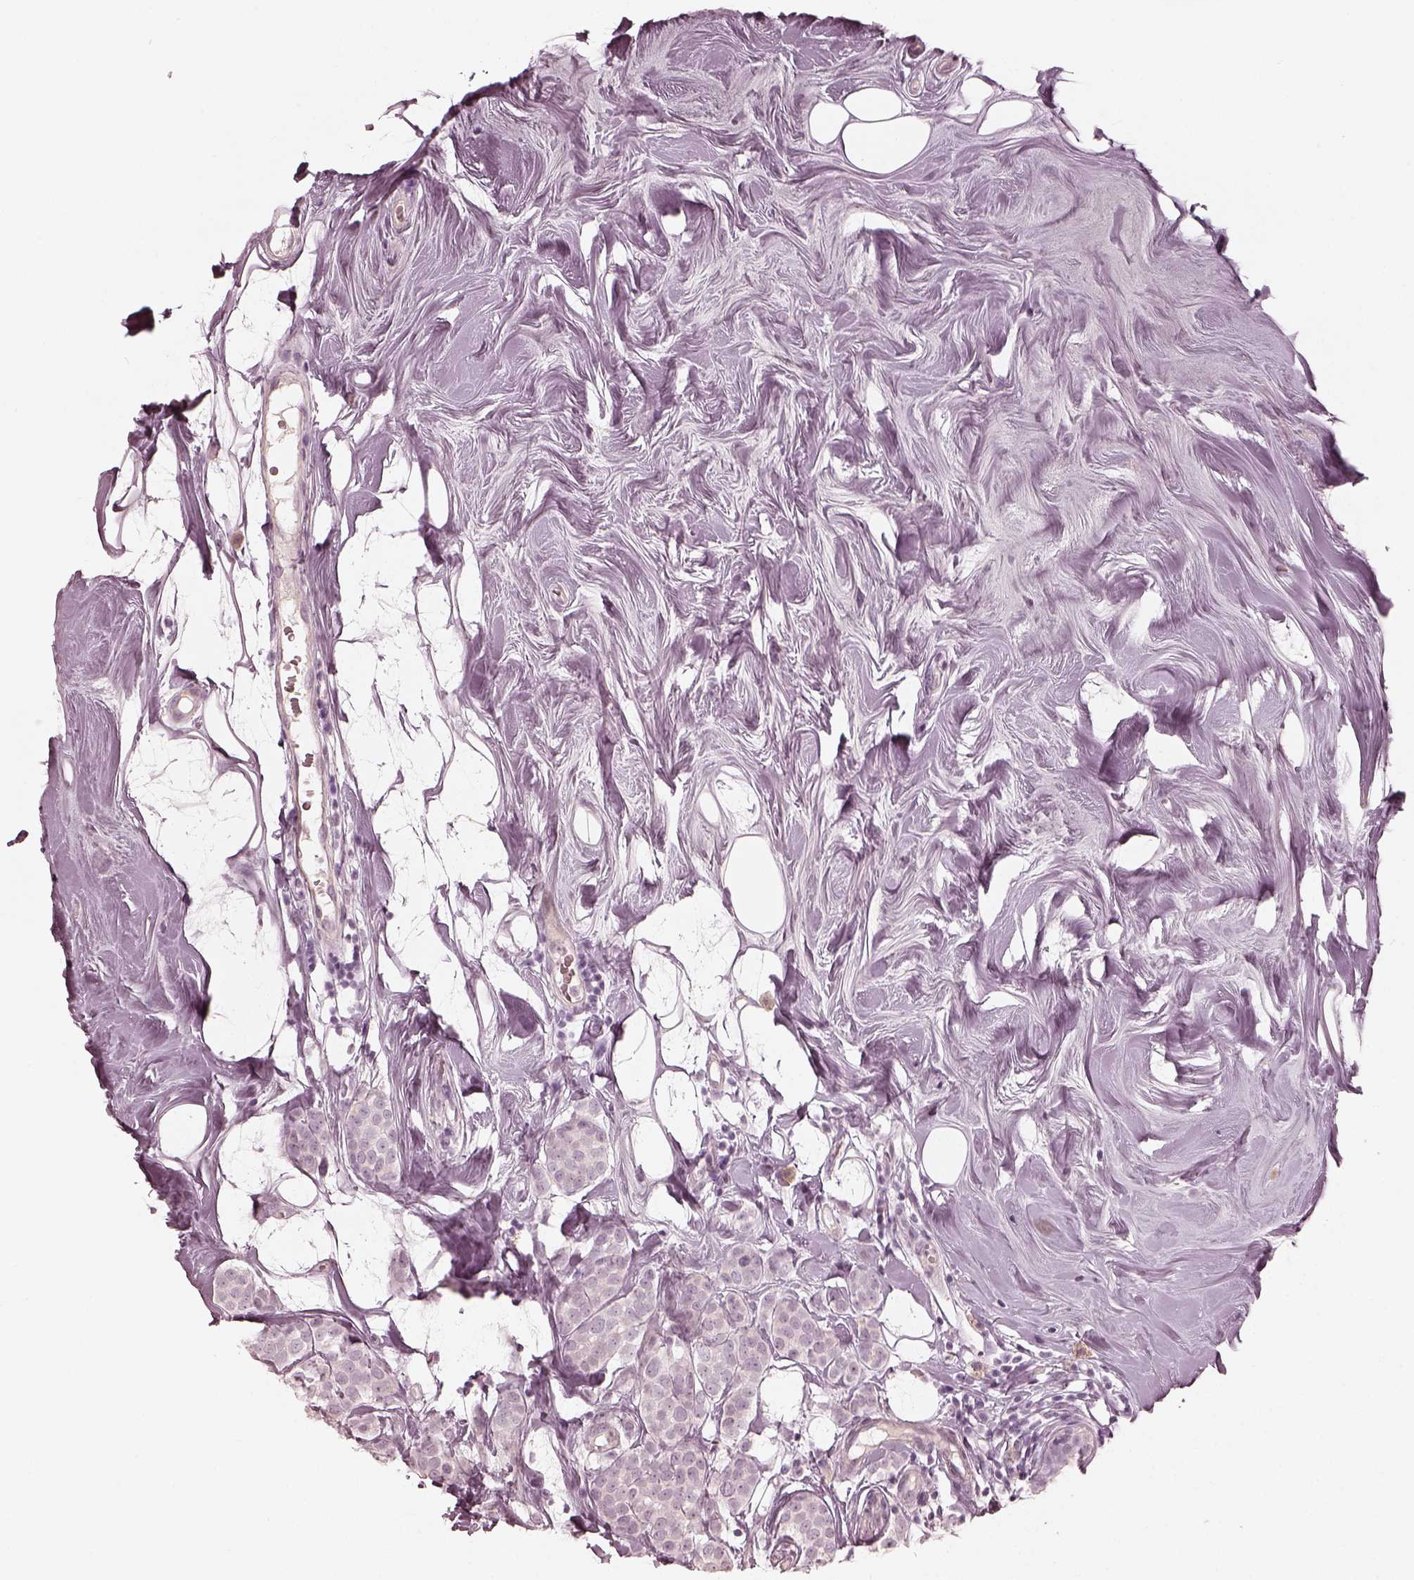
{"staining": {"intensity": "negative", "quantity": "none", "location": "none"}, "tissue": "breast cancer", "cell_type": "Tumor cells", "image_type": "cancer", "snomed": [{"axis": "morphology", "description": "Lobular carcinoma"}, {"axis": "topography", "description": "Breast"}], "caption": "An immunohistochemistry (IHC) micrograph of lobular carcinoma (breast) is shown. There is no staining in tumor cells of lobular carcinoma (breast).", "gene": "ADRB3", "patient": {"sex": "female", "age": 49}}